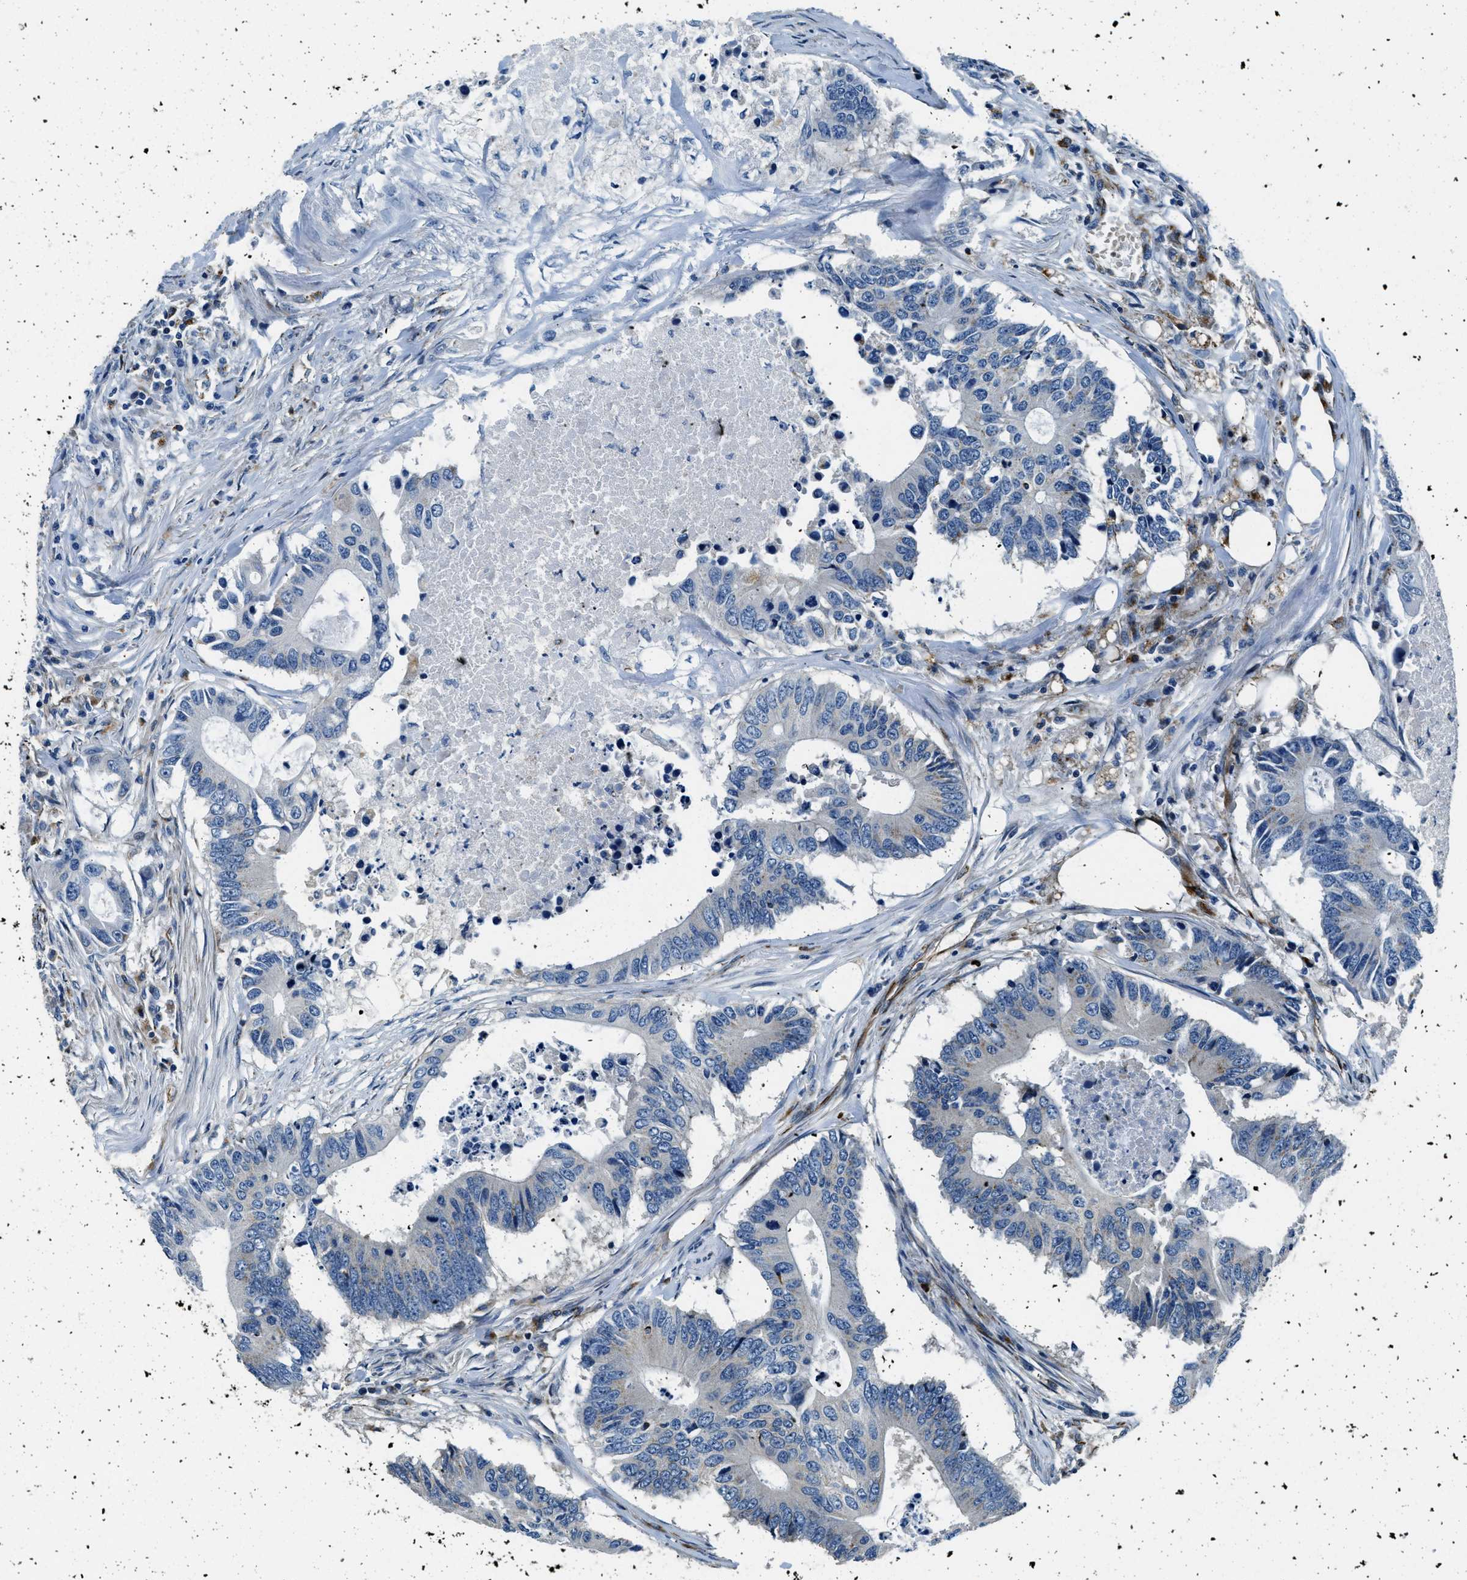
{"staining": {"intensity": "negative", "quantity": "none", "location": "none"}, "tissue": "colorectal cancer", "cell_type": "Tumor cells", "image_type": "cancer", "snomed": [{"axis": "morphology", "description": "Adenocarcinoma, NOS"}, {"axis": "topography", "description": "Colon"}], "caption": "High power microscopy micrograph of an immunohistochemistry photomicrograph of colorectal cancer, revealing no significant expression in tumor cells.", "gene": "GNS", "patient": {"sex": "male", "age": 71}}